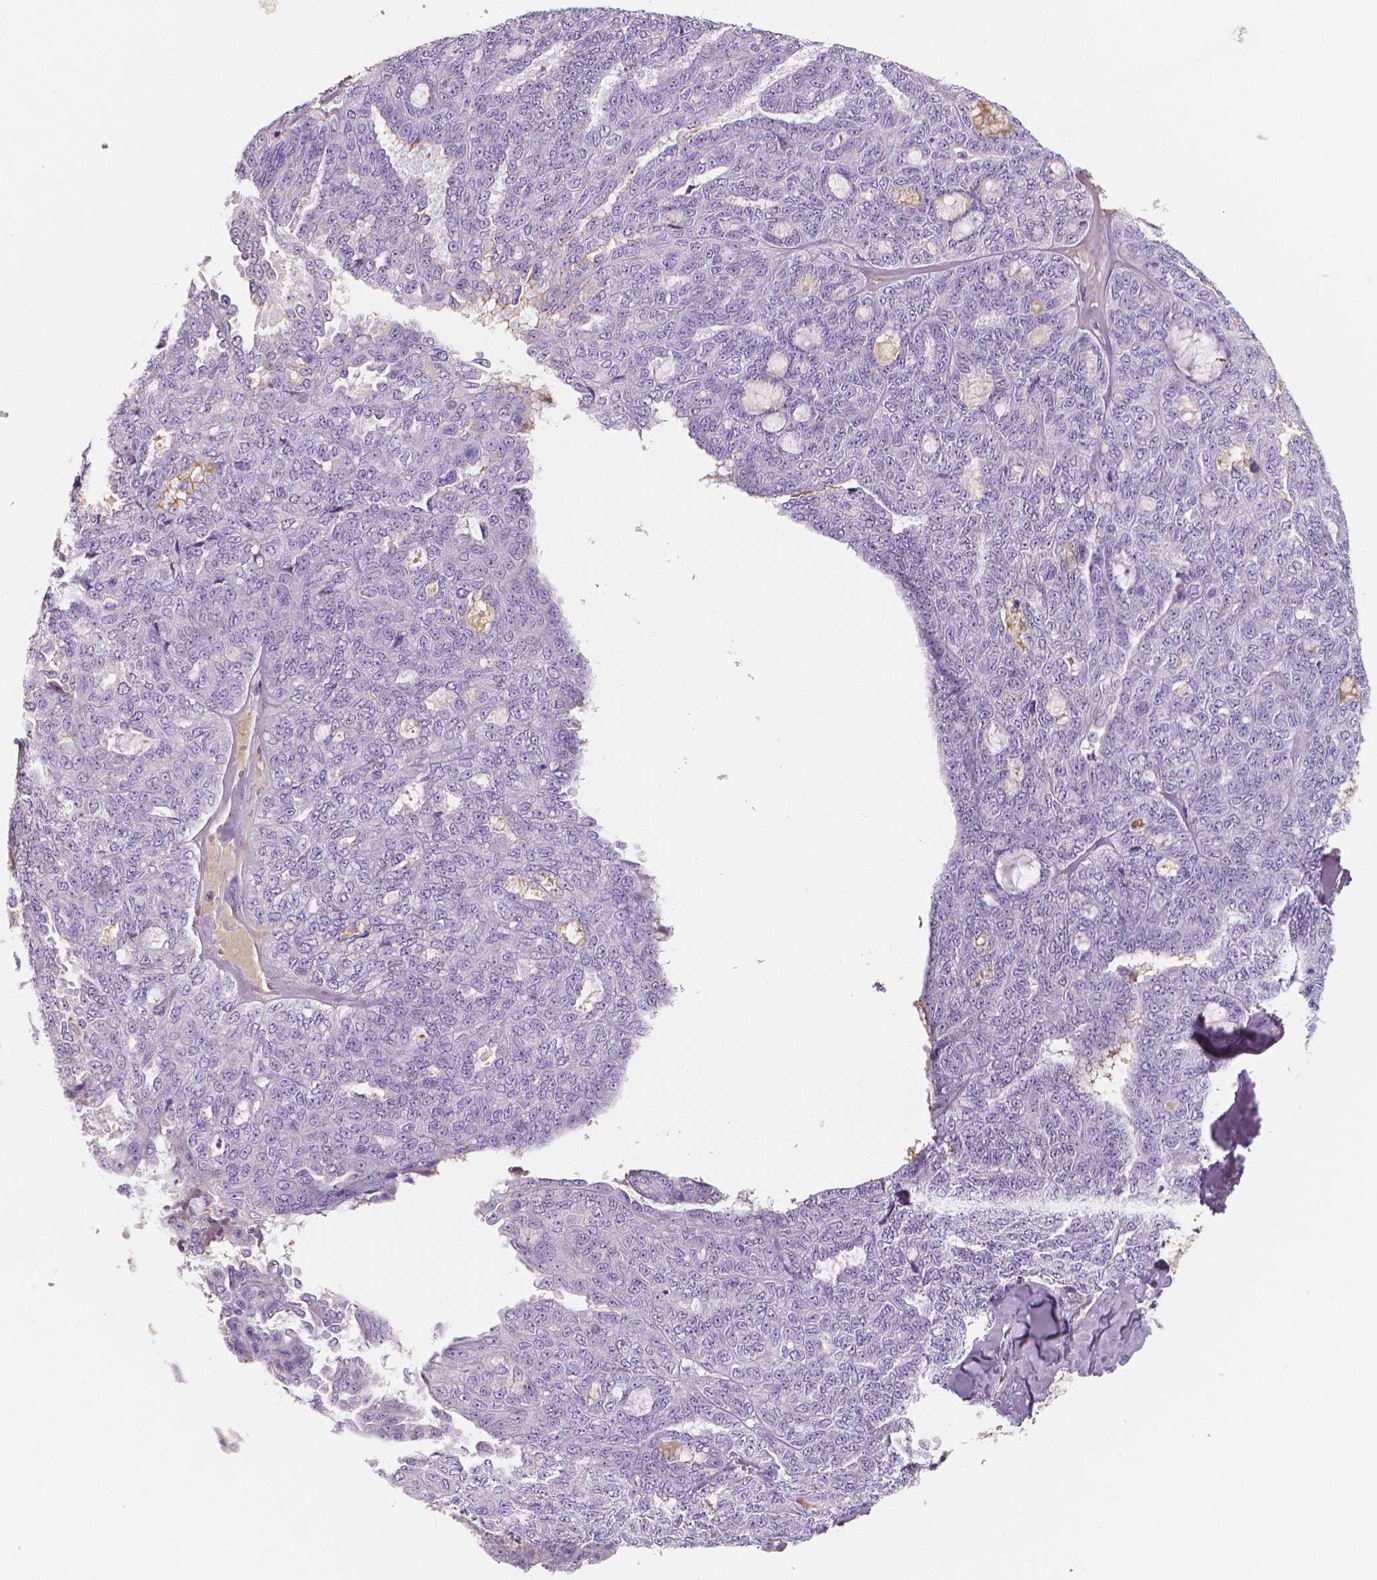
{"staining": {"intensity": "negative", "quantity": "none", "location": "none"}, "tissue": "ovarian cancer", "cell_type": "Tumor cells", "image_type": "cancer", "snomed": [{"axis": "morphology", "description": "Cystadenocarcinoma, serous, NOS"}, {"axis": "topography", "description": "Ovary"}], "caption": "Ovarian cancer (serous cystadenocarcinoma) was stained to show a protein in brown. There is no significant staining in tumor cells. The staining is performed using DAB (3,3'-diaminobenzidine) brown chromogen with nuclei counter-stained in using hematoxylin.", "gene": "APOA4", "patient": {"sex": "female", "age": 71}}